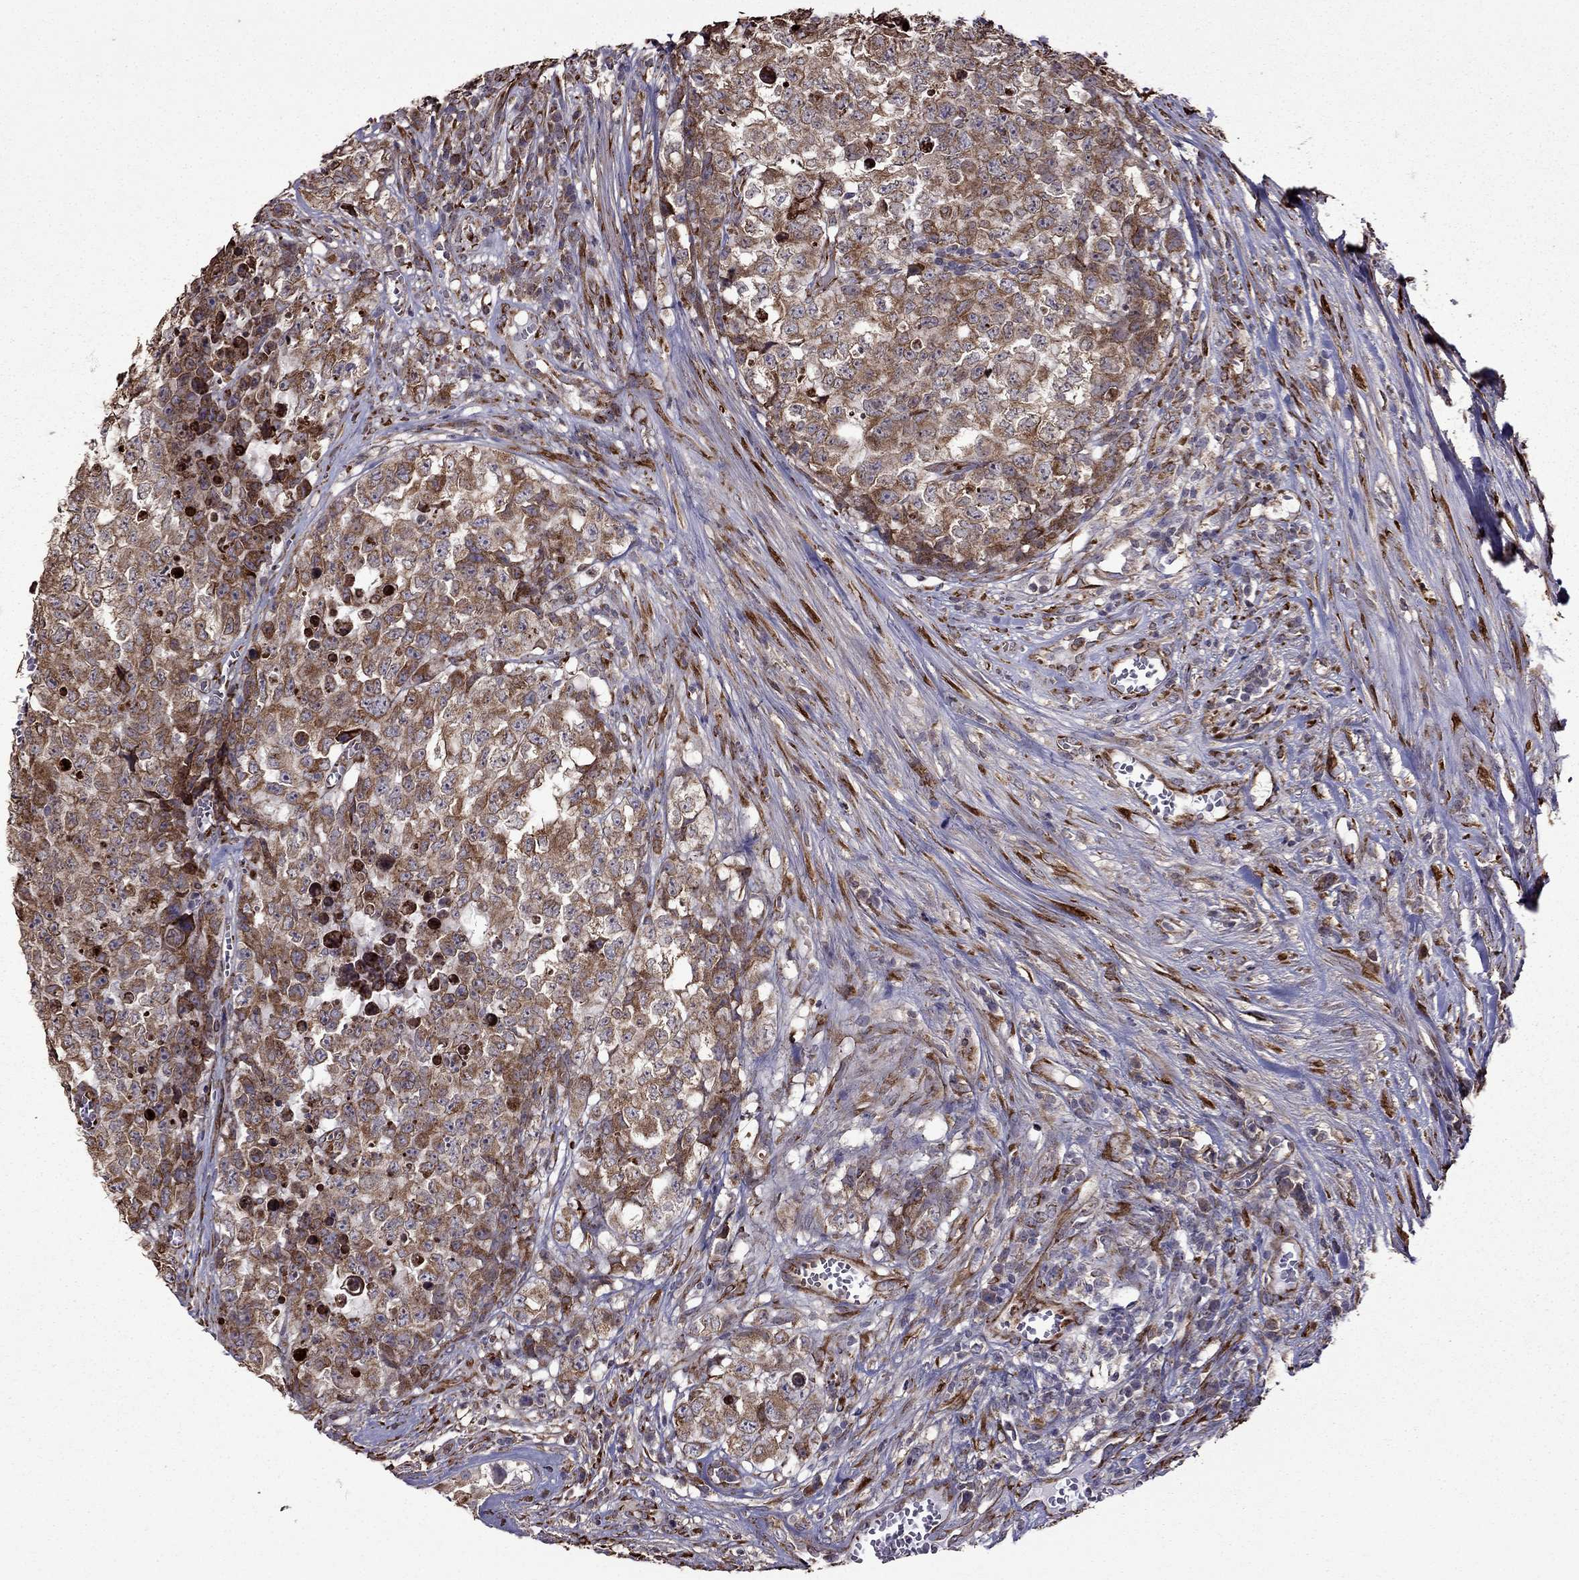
{"staining": {"intensity": "moderate", "quantity": ">75%", "location": "cytoplasmic/membranous"}, "tissue": "testis cancer", "cell_type": "Tumor cells", "image_type": "cancer", "snomed": [{"axis": "morphology", "description": "Carcinoma, Embryonal, NOS"}, {"axis": "topography", "description": "Testis"}], "caption": "Protein staining by IHC displays moderate cytoplasmic/membranous expression in approximately >75% of tumor cells in testis cancer. (Stains: DAB (3,3'-diaminobenzidine) in brown, nuclei in blue, Microscopy: brightfield microscopy at high magnification).", "gene": "IKBIP", "patient": {"sex": "male", "age": 23}}